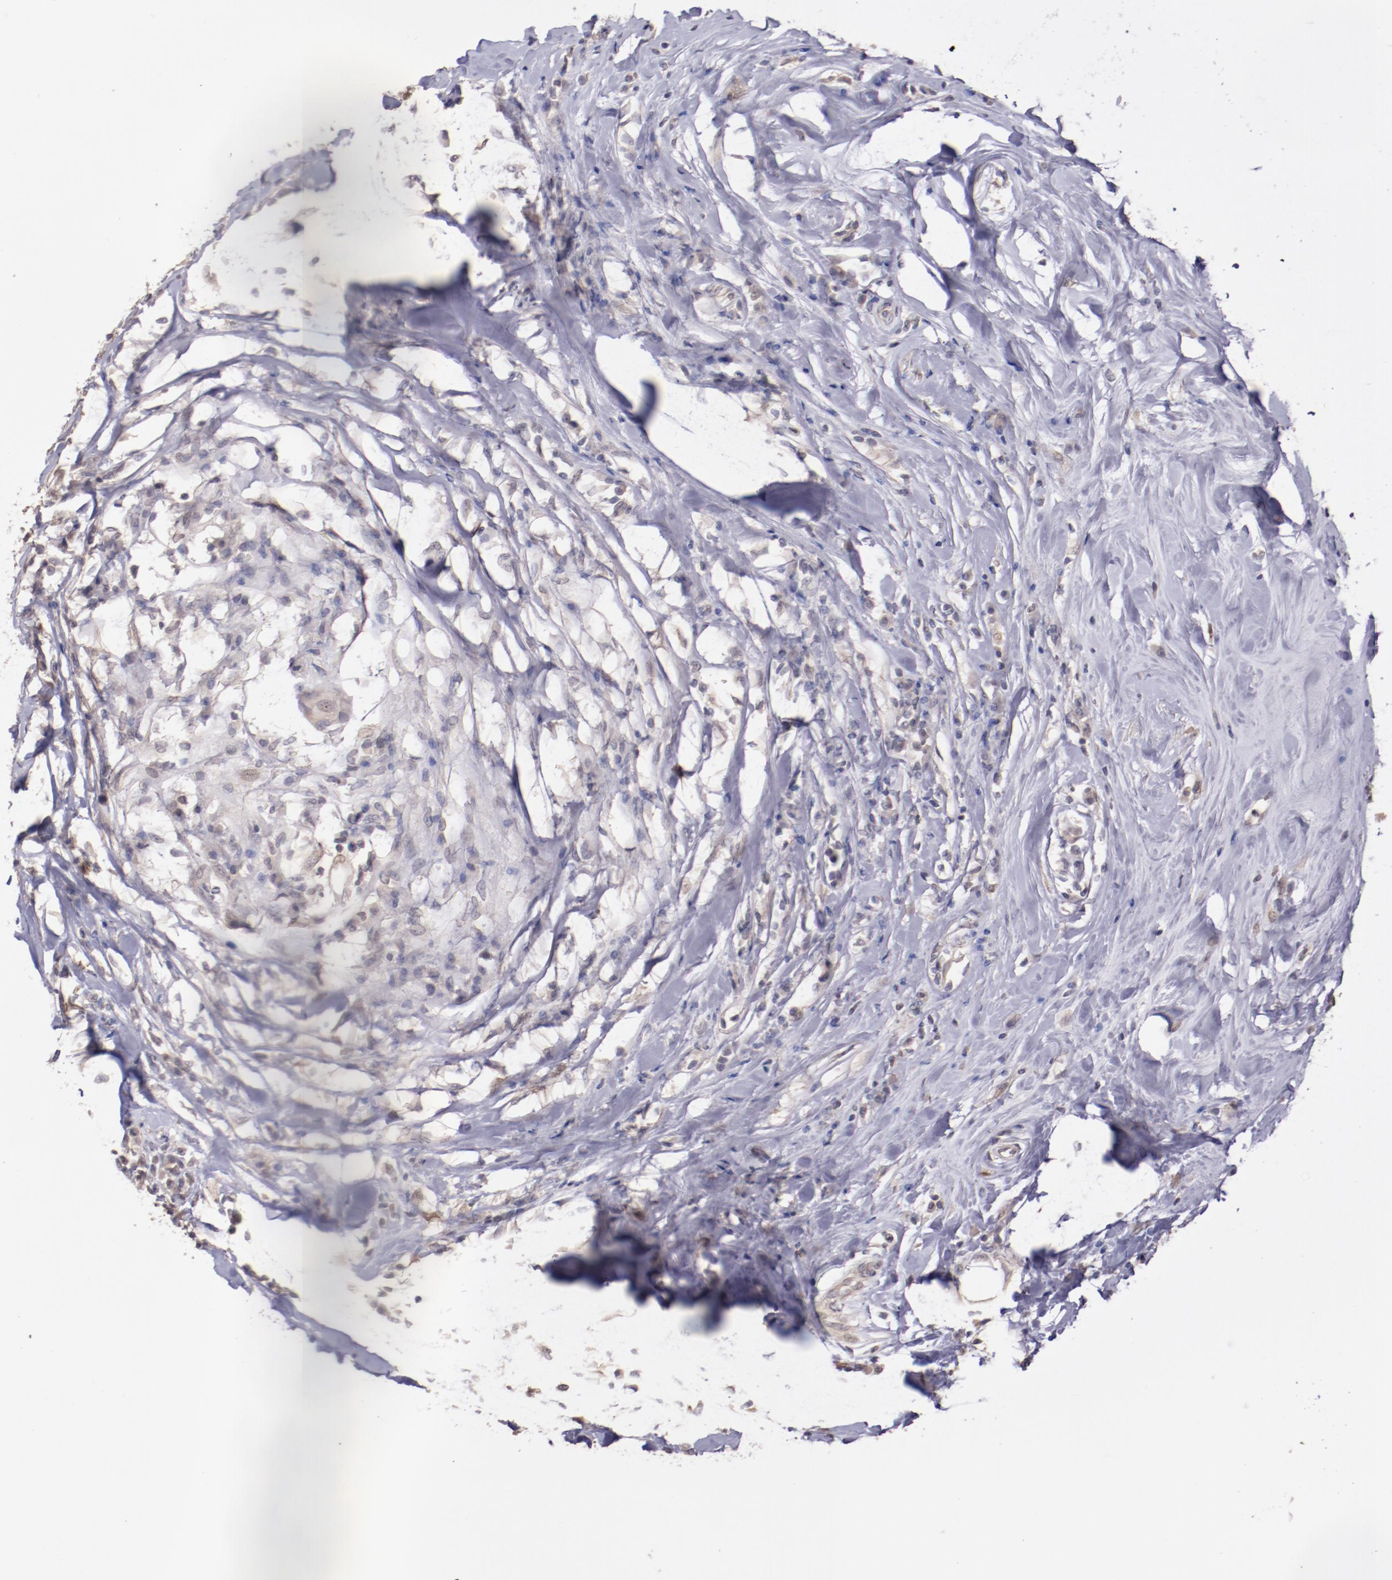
{"staining": {"intensity": "weak", "quantity": ">75%", "location": "cytoplasmic/membranous"}, "tissue": "breast cancer", "cell_type": "Tumor cells", "image_type": "cancer", "snomed": [{"axis": "morphology", "description": "Duct carcinoma"}, {"axis": "topography", "description": "Breast"}], "caption": "Breast cancer tissue displays weak cytoplasmic/membranous positivity in about >75% of tumor cells, visualized by immunohistochemistry. Nuclei are stained in blue.", "gene": "NUP62CL", "patient": {"sex": "female", "age": 27}}